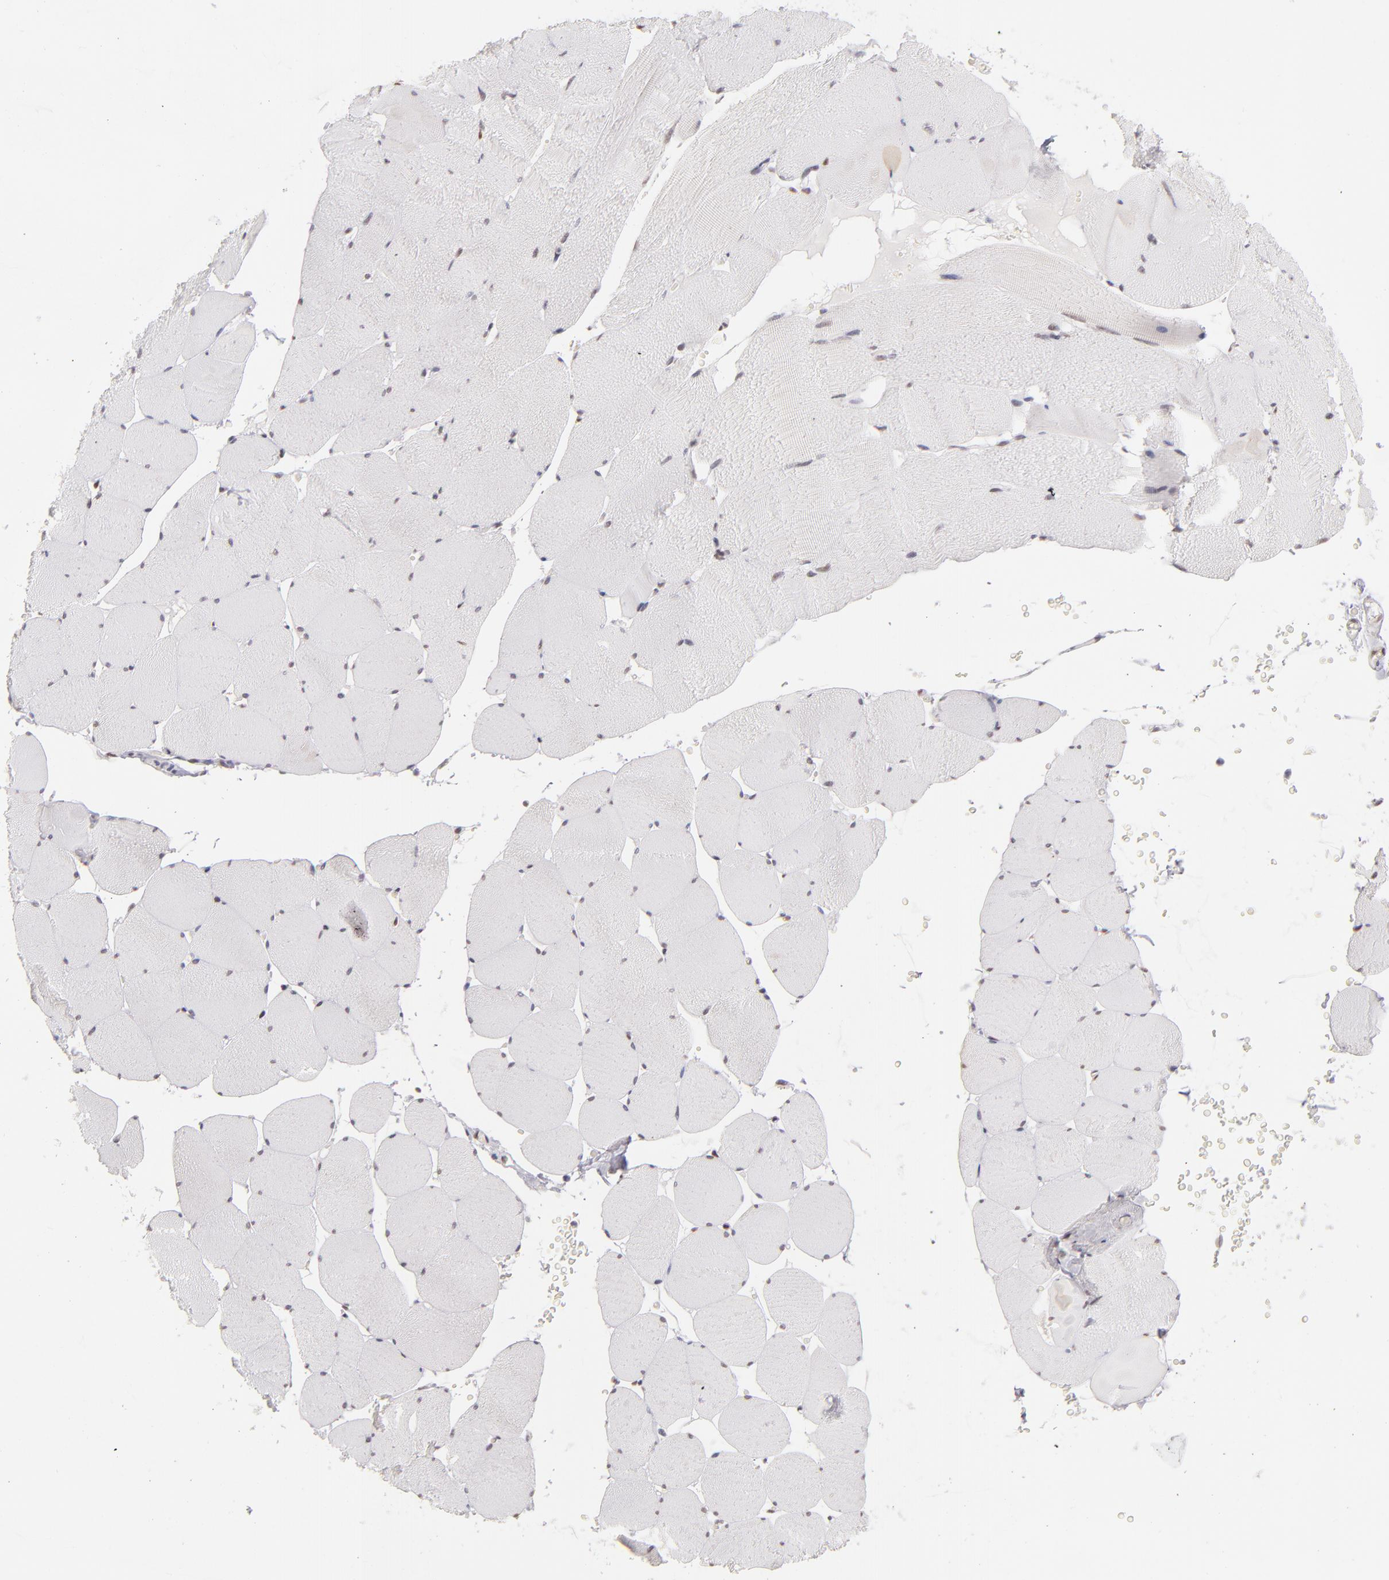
{"staining": {"intensity": "weak", "quantity": "<25%", "location": "nuclear"}, "tissue": "skeletal muscle", "cell_type": "Myocytes", "image_type": "normal", "snomed": [{"axis": "morphology", "description": "Normal tissue, NOS"}, {"axis": "topography", "description": "Skeletal muscle"}], "caption": "Histopathology image shows no protein positivity in myocytes of unremarkable skeletal muscle.", "gene": "TFAP4", "patient": {"sex": "male", "age": 62}}